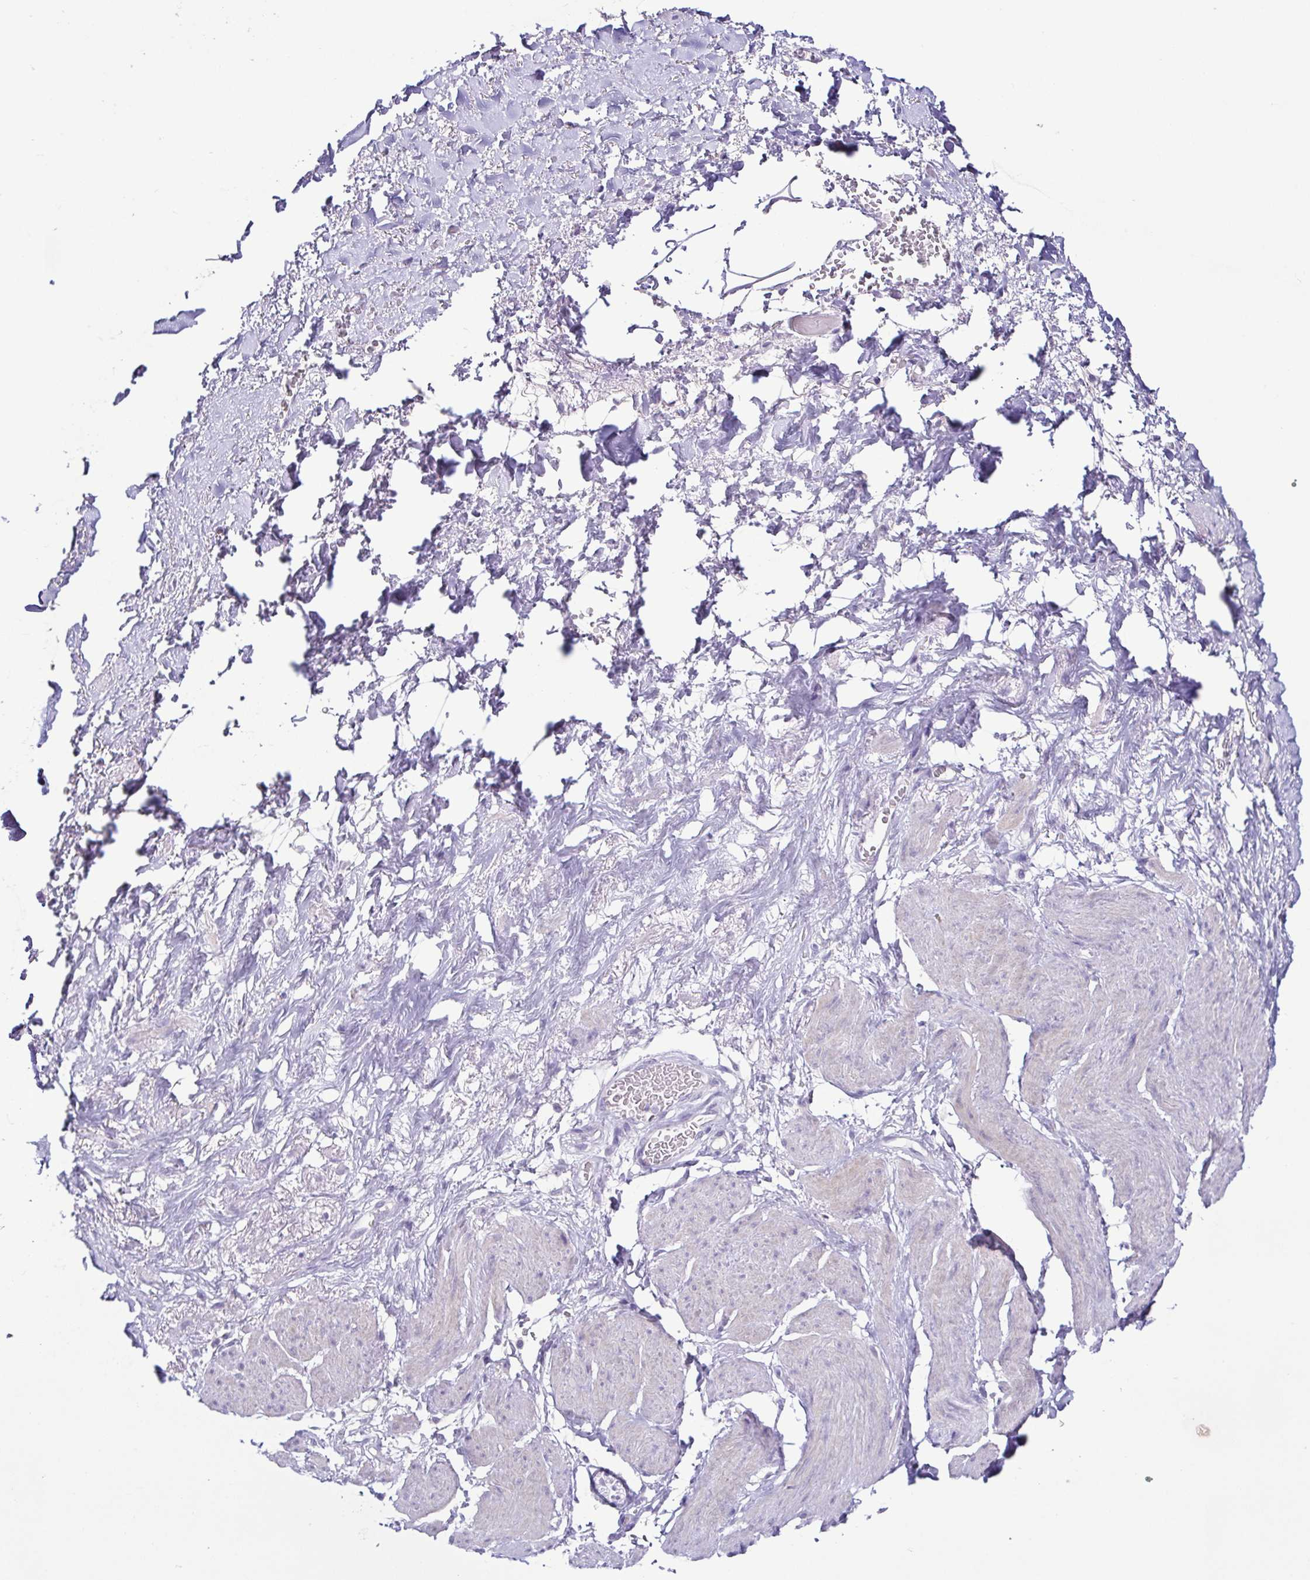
{"staining": {"intensity": "negative", "quantity": "none", "location": "none"}, "tissue": "adipose tissue", "cell_type": "Adipocytes", "image_type": "normal", "snomed": [{"axis": "morphology", "description": "Normal tissue, NOS"}, {"axis": "topography", "description": "Vagina"}, {"axis": "topography", "description": "Peripheral nerve tissue"}], "caption": "A high-resolution histopathology image shows IHC staining of benign adipose tissue, which demonstrates no significant positivity in adipocytes.", "gene": "TERT", "patient": {"sex": "female", "age": 71}}